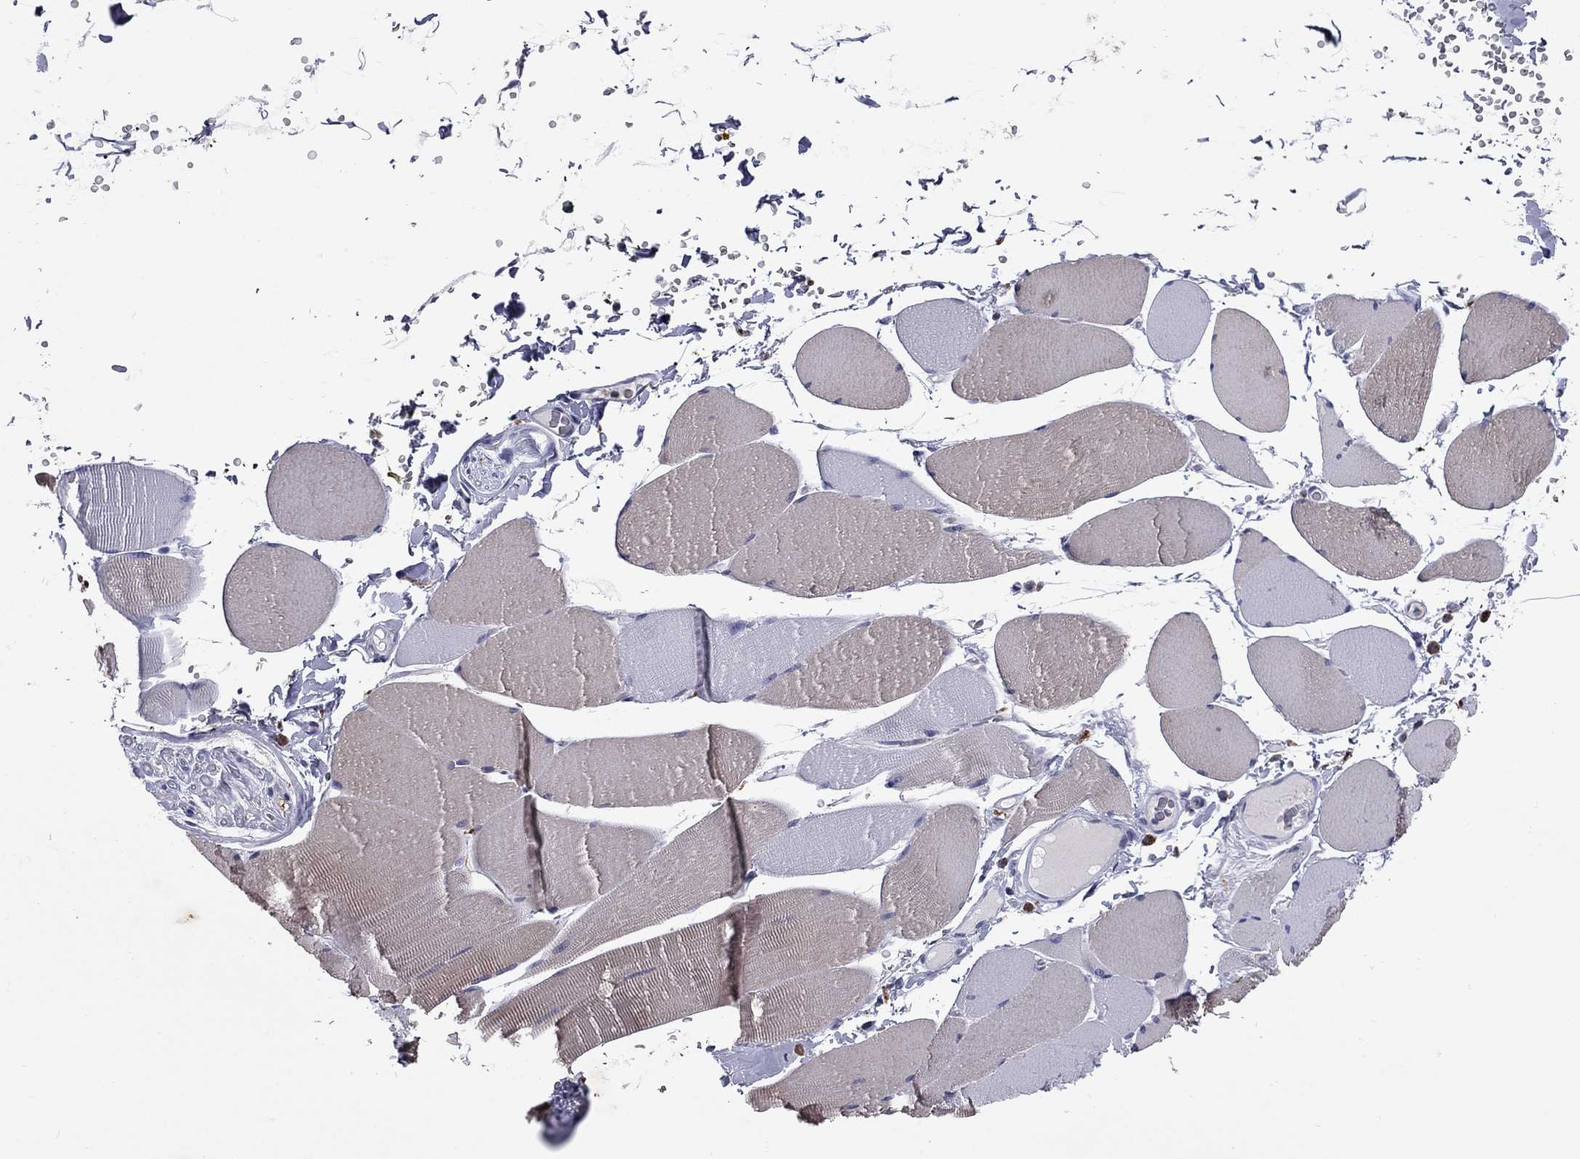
{"staining": {"intensity": "negative", "quantity": "none", "location": "none"}, "tissue": "skeletal muscle", "cell_type": "Myocytes", "image_type": "normal", "snomed": [{"axis": "morphology", "description": "Normal tissue, NOS"}, {"axis": "topography", "description": "Skeletal muscle"}], "caption": "High power microscopy histopathology image of an immunohistochemistry (IHC) histopathology image of benign skeletal muscle, revealing no significant positivity in myocytes.", "gene": "MADCAM1", "patient": {"sex": "male", "age": 56}}